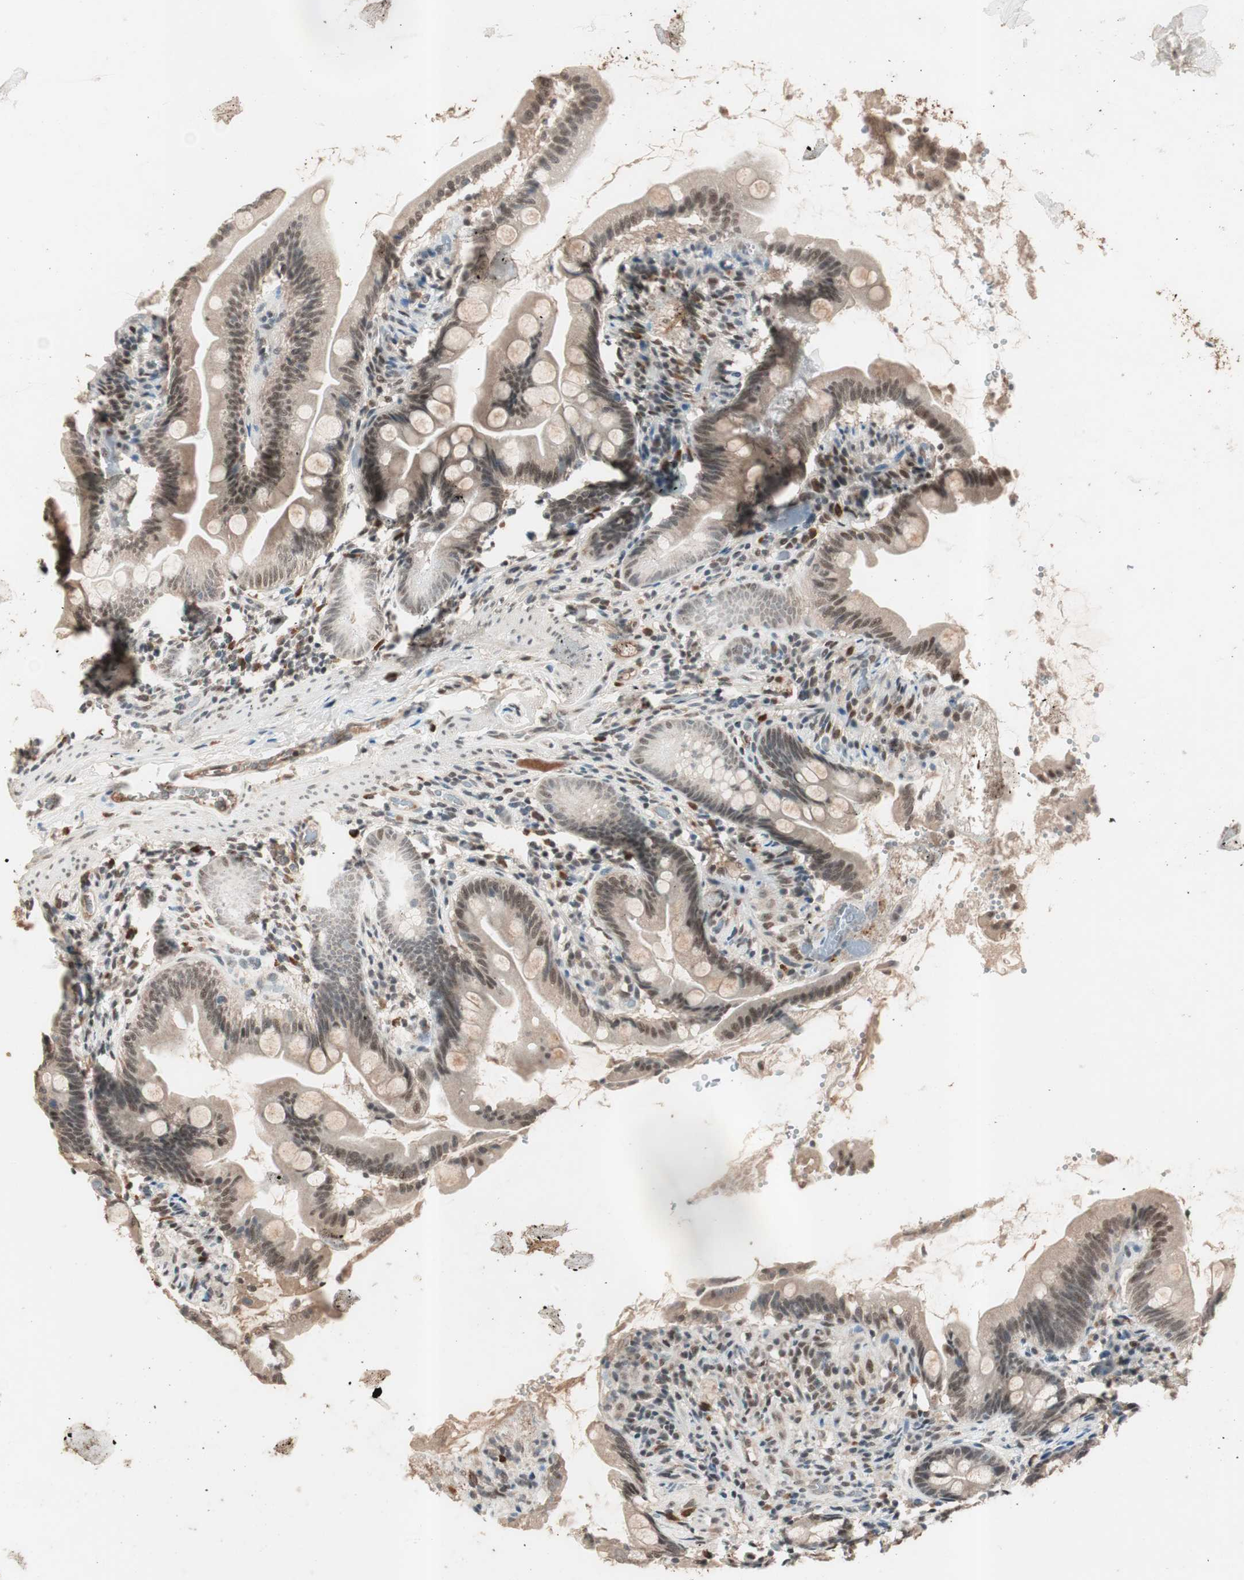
{"staining": {"intensity": "weak", "quantity": "25%-75%", "location": "nuclear"}, "tissue": "small intestine", "cell_type": "Glandular cells", "image_type": "normal", "snomed": [{"axis": "morphology", "description": "Normal tissue, NOS"}, {"axis": "topography", "description": "Small intestine"}], "caption": "Protein staining demonstrates weak nuclear staining in approximately 25%-75% of glandular cells in benign small intestine. Using DAB (3,3'-diaminobenzidine) (brown) and hematoxylin (blue) stains, captured at high magnification using brightfield microscopy.", "gene": "NFRKB", "patient": {"sex": "female", "age": 56}}